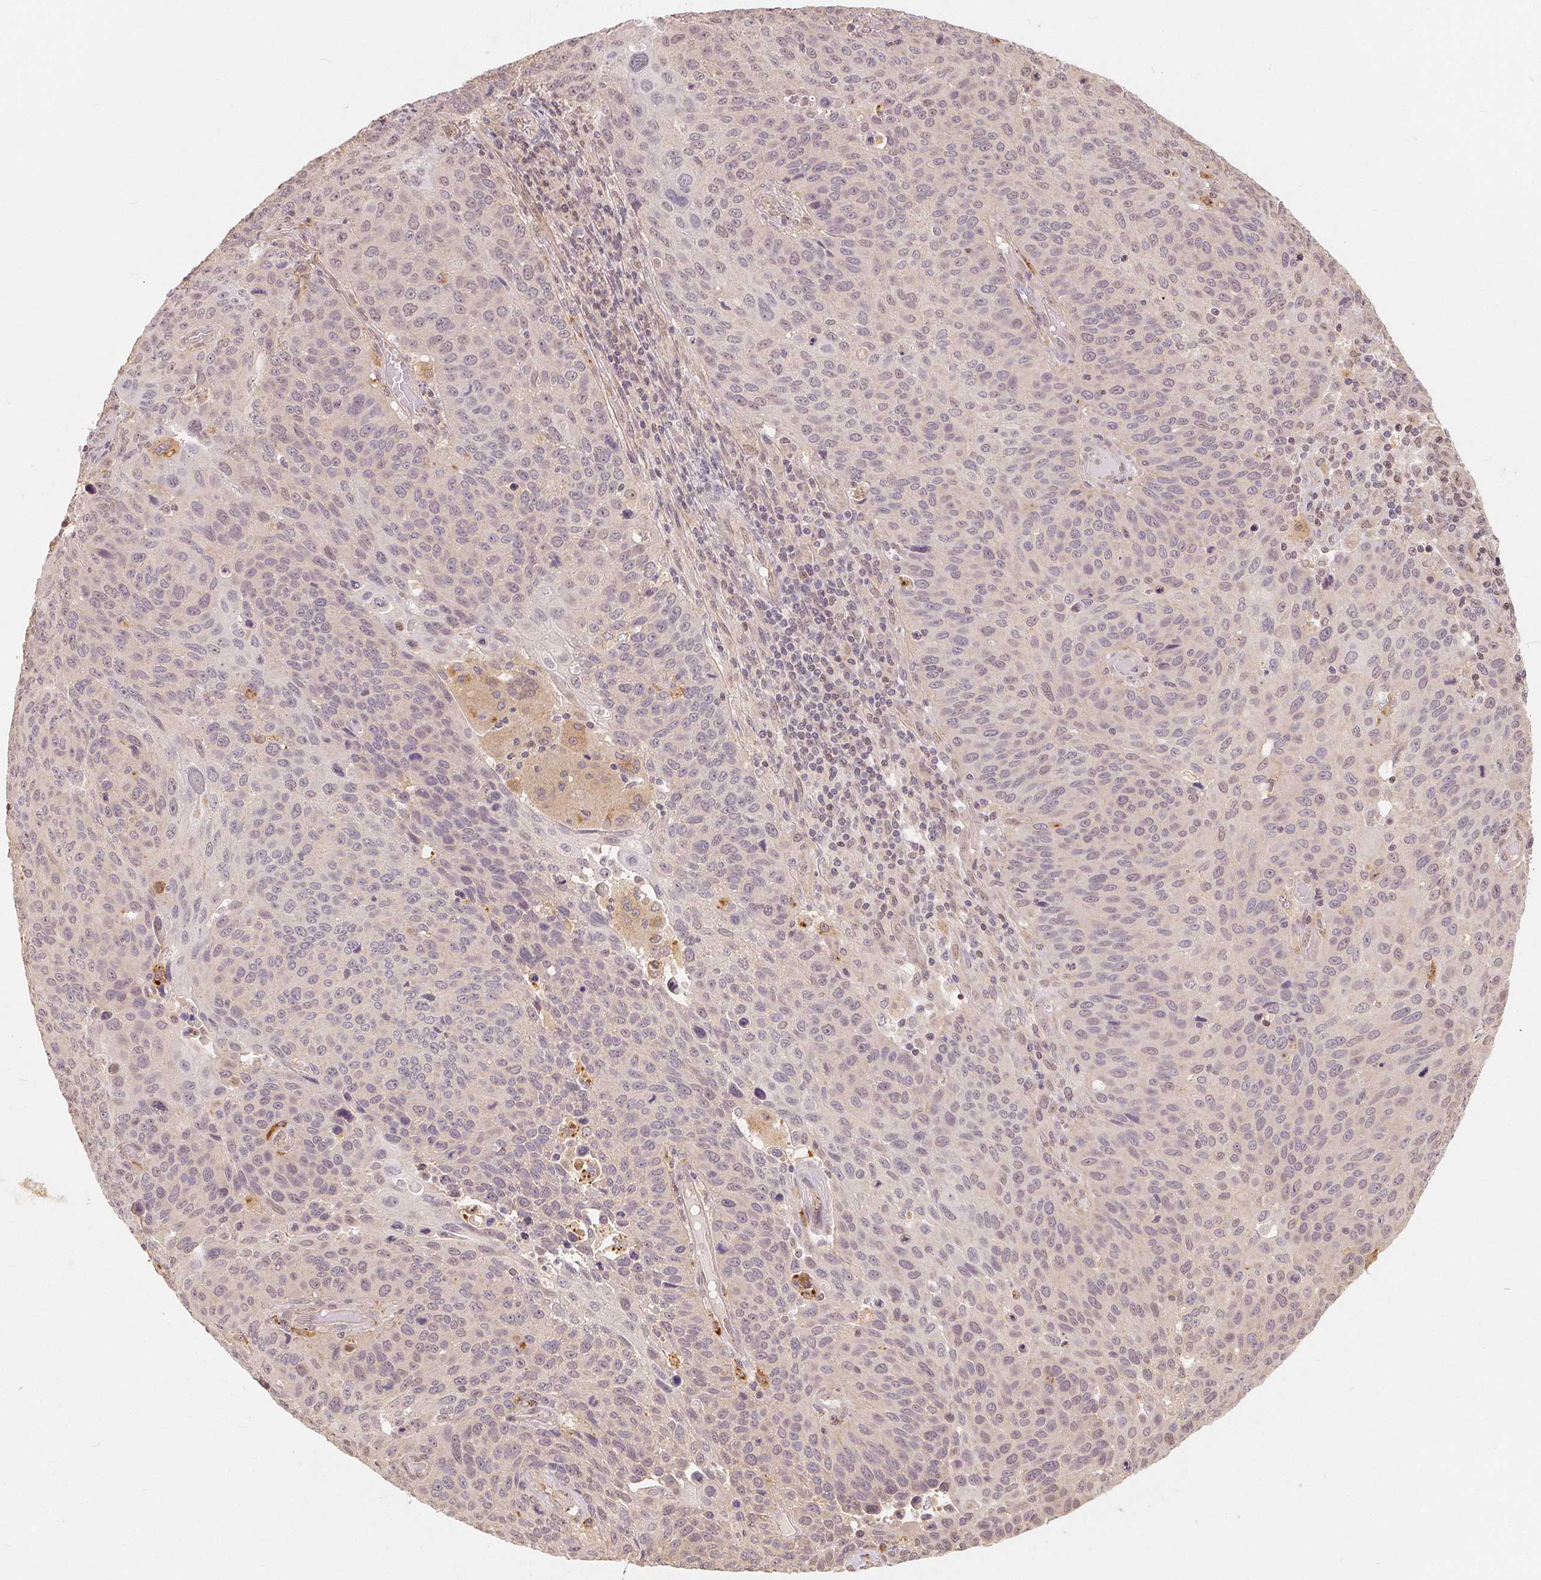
{"staining": {"intensity": "negative", "quantity": "none", "location": "none"}, "tissue": "lung cancer", "cell_type": "Tumor cells", "image_type": "cancer", "snomed": [{"axis": "morphology", "description": "Squamous cell carcinoma, NOS"}, {"axis": "topography", "description": "Lung"}], "caption": "Lung cancer (squamous cell carcinoma) was stained to show a protein in brown. There is no significant expression in tumor cells.", "gene": "GUSB", "patient": {"sex": "male", "age": 68}}